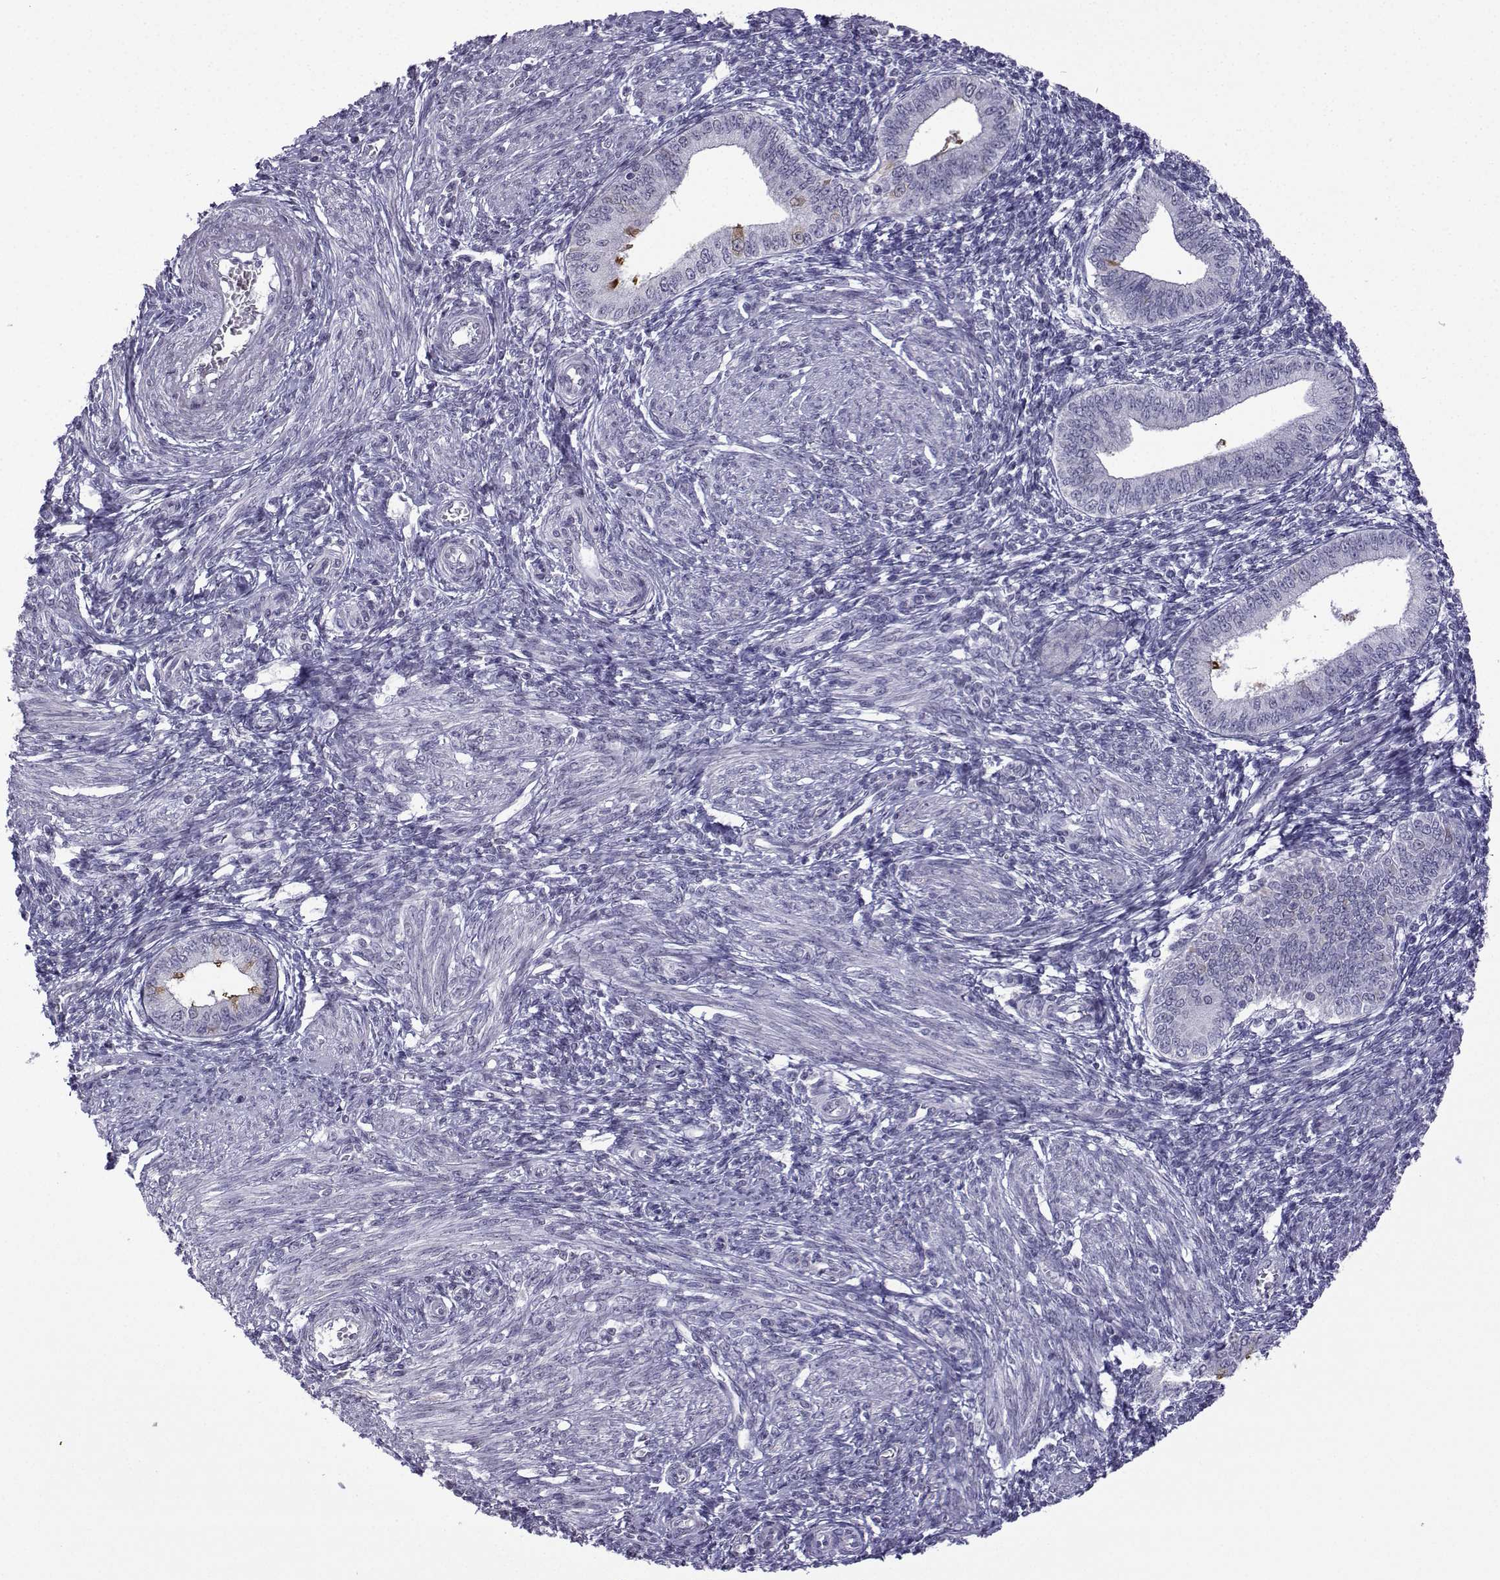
{"staining": {"intensity": "negative", "quantity": "none", "location": "none"}, "tissue": "endometrium", "cell_type": "Cells in endometrial stroma", "image_type": "normal", "snomed": [{"axis": "morphology", "description": "Normal tissue, NOS"}, {"axis": "topography", "description": "Endometrium"}], "caption": "Immunohistochemical staining of unremarkable endometrium reveals no significant staining in cells in endometrial stroma.", "gene": "CFAP70", "patient": {"sex": "female", "age": 42}}